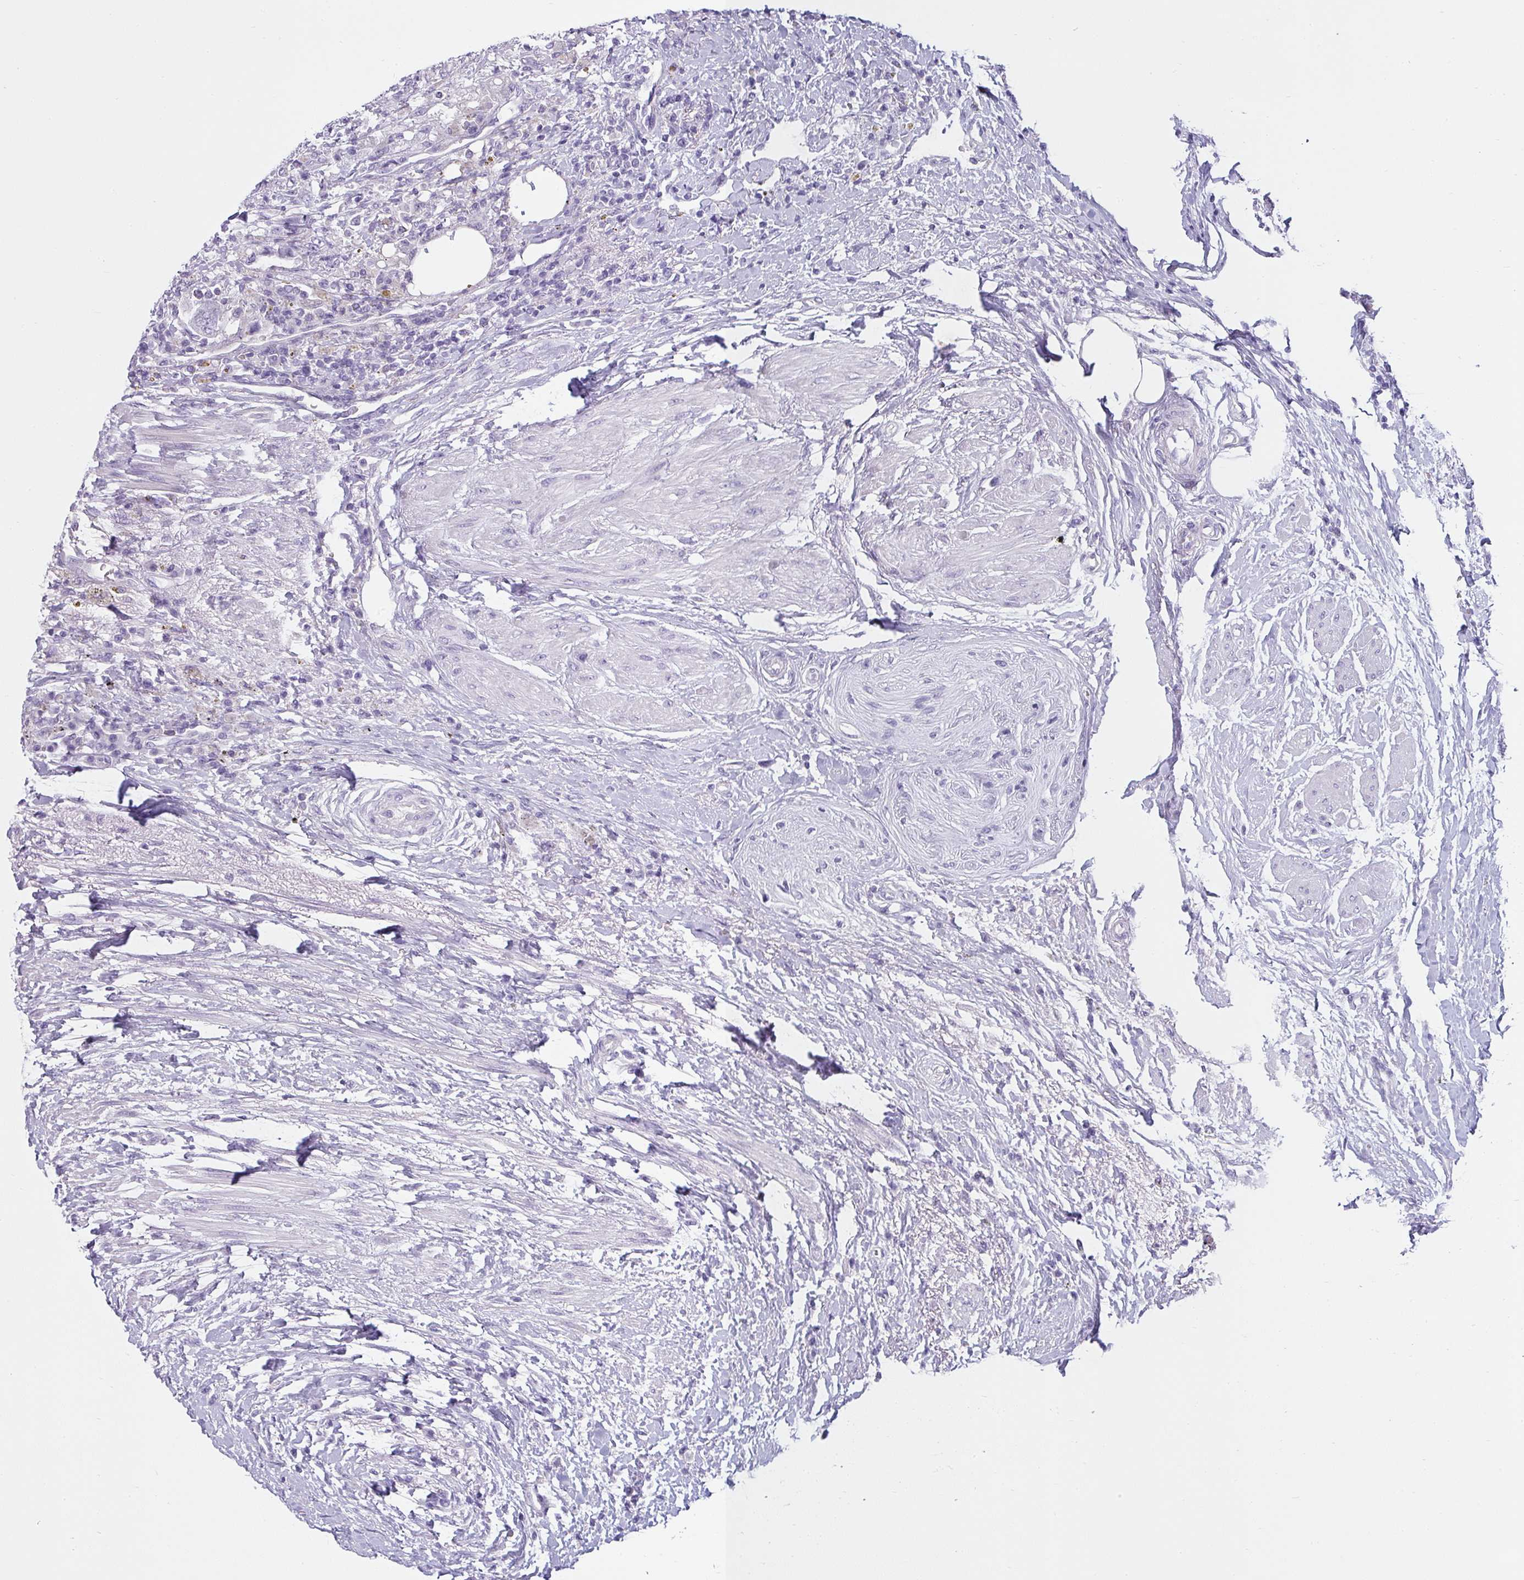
{"staining": {"intensity": "negative", "quantity": "none", "location": "none"}, "tissue": "urothelial cancer", "cell_type": "Tumor cells", "image_type": "cancer", "snomed": [{"axis": "morphology", "description": "Urothelial carcinoma, High grade"}, {"axis": "topography", "description": "Urinary bladder"}], "caption": "This is an IHC photomicrograph of human urothelial cancer. There is no expression in tumor cells.", "gene": "VCY1B", "patient": {"sex": "female", "age": 78}}